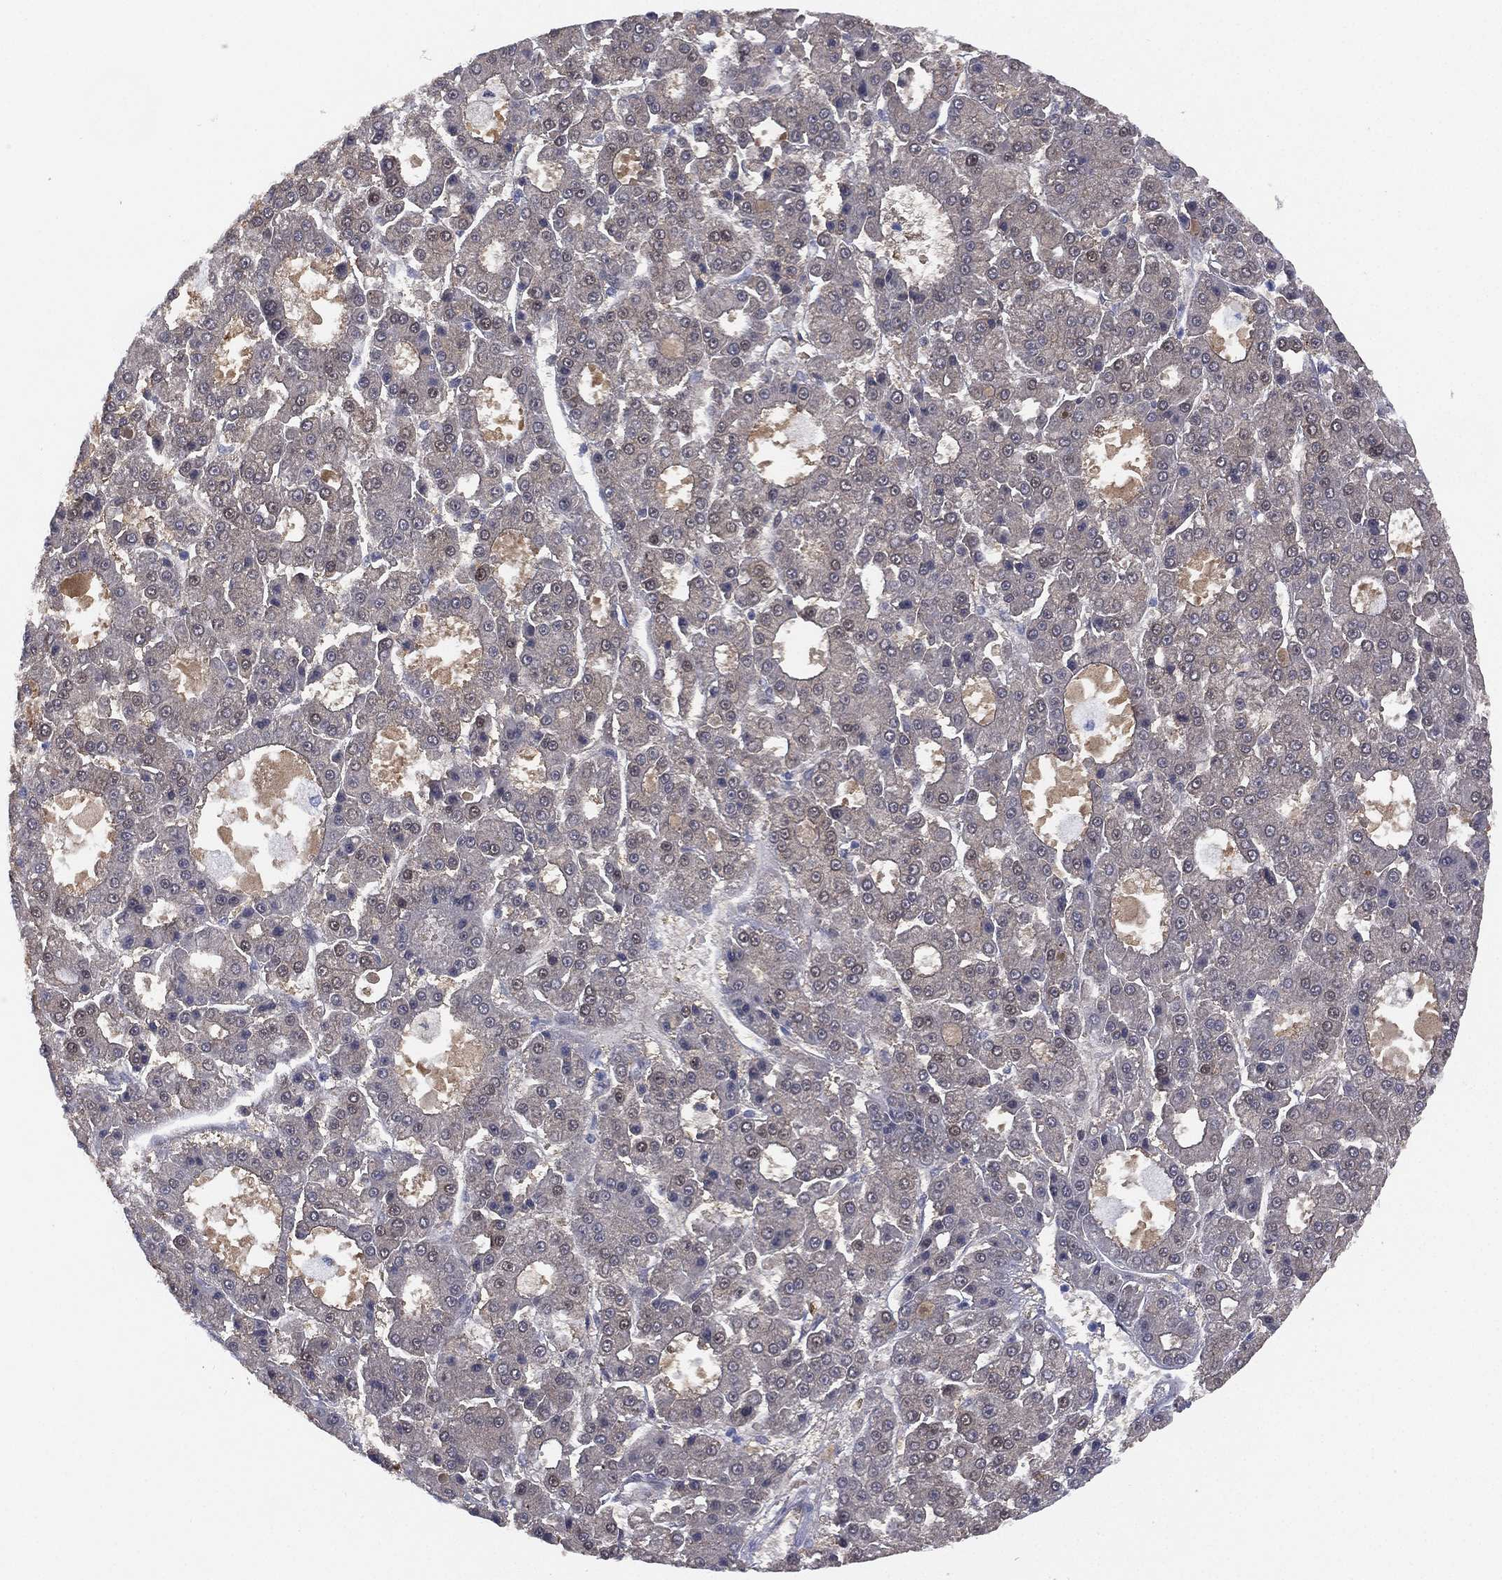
{"staining": {"intensity": "weak", "quantity": "<25%", "location": "nuclear"}, "tissue": "liver cancer", "cell_type": "Tumor cells", "image_type": "cancer", "snomed": [{"axis": "morphology", "description": "Carcinoma, Hepatocellular, NOS"}, {"axis": "topography", "description": "Liver"}], "caption": "The histopathology image displays no staining of tumor cells in liver cancer (hepatocellular carcinoma).", "gene": "DDAH1", "patient": {"sex": "male", "age": 70}}